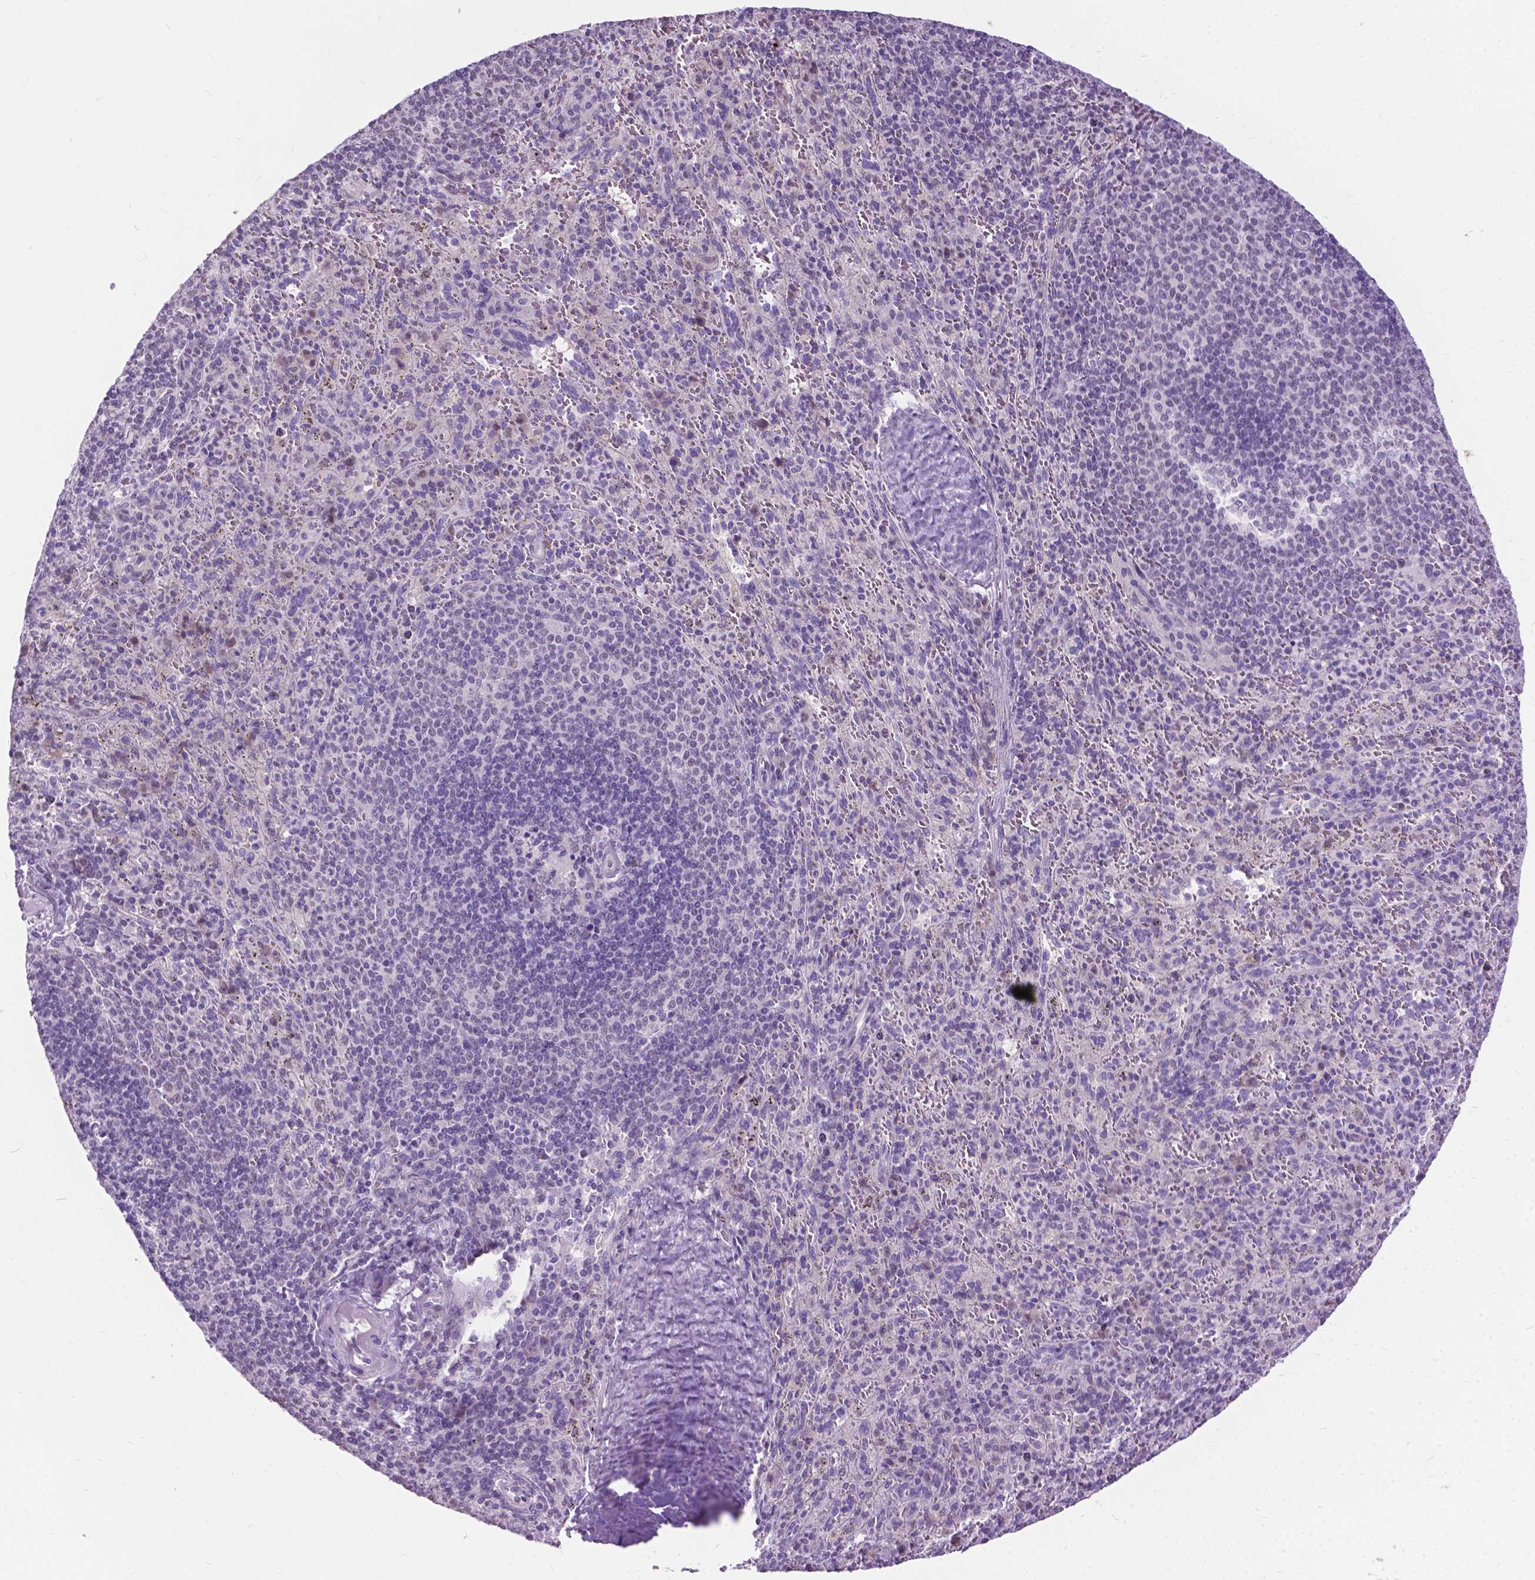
{"staining": {"intensity": "negative", "quantity": "none", "location": "none"}, "tissue": "spleen", "cell_type": "Cells in red pulp", "image_type": "normal", "snomed": [{"axis": "morphology", "description": "Normal tissue, NOS"}, {"axis": "topography", "description": "Spleen"}], "caption": "Cells in red pulp are negative for protein expression in normal human spleen. (DAB immunohistochemistry visualized using brightfield microscopy, high magnification).", "gene": "APCDD1L", "patient": {"sex": "male", "age": 57}}